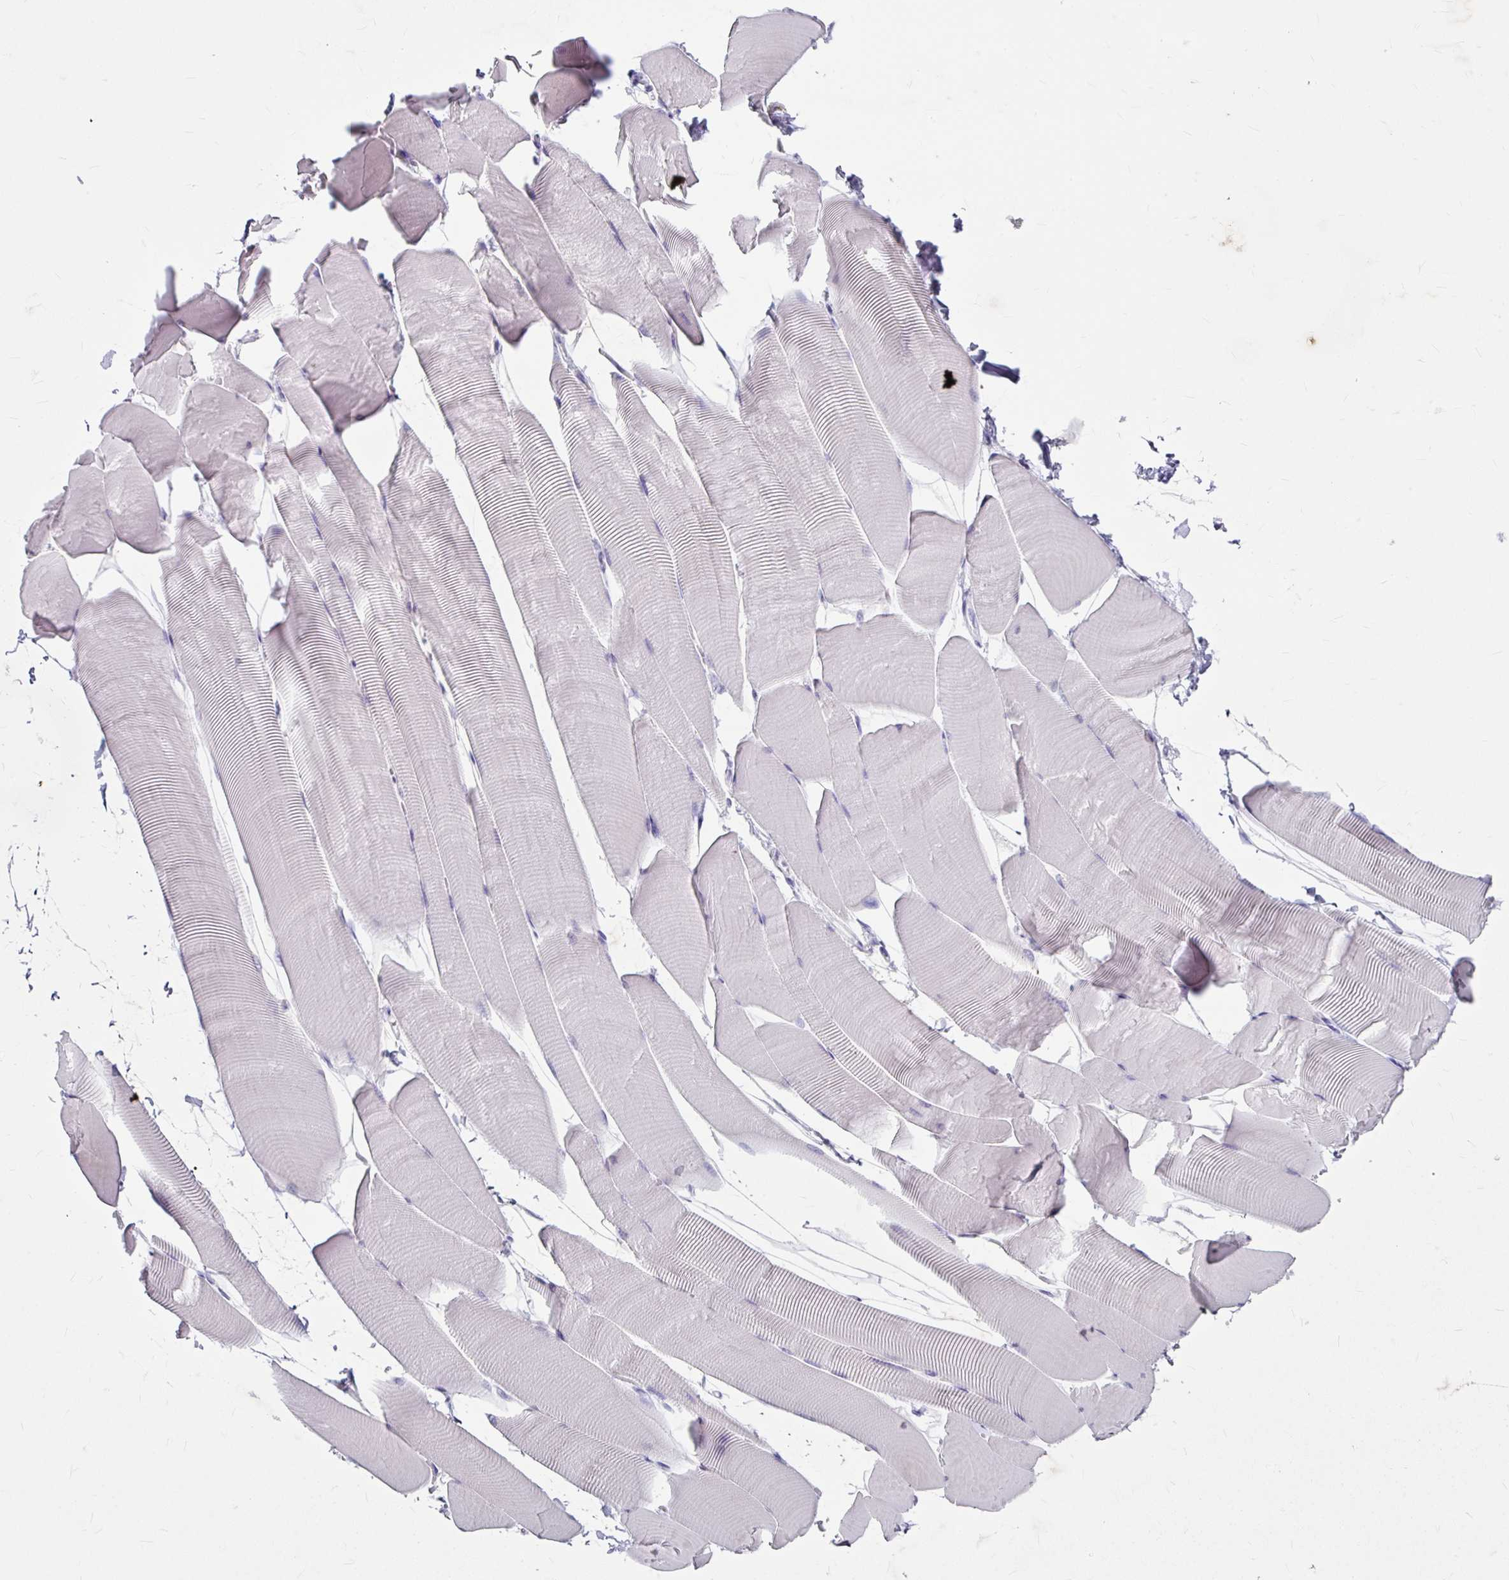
{"staining": {"intensity": "negative", "quantity": "none", "location": "none"}, "tissue": "skeletal muscle", "cell_type": "Myocytes", "image_type": "normal", "snomed": [{"axis": "morphology", "description": "Normal tissue, NOS"}, {"axis": "topography", "description": "Skeletal muscle"}], "caption": "This is a micrograph of IHC staining of normal skeletal muscle, which shows no positivity in myocytes.", "gene": "ANKRD1", "patient": {"sex": "male", "age": 25}}